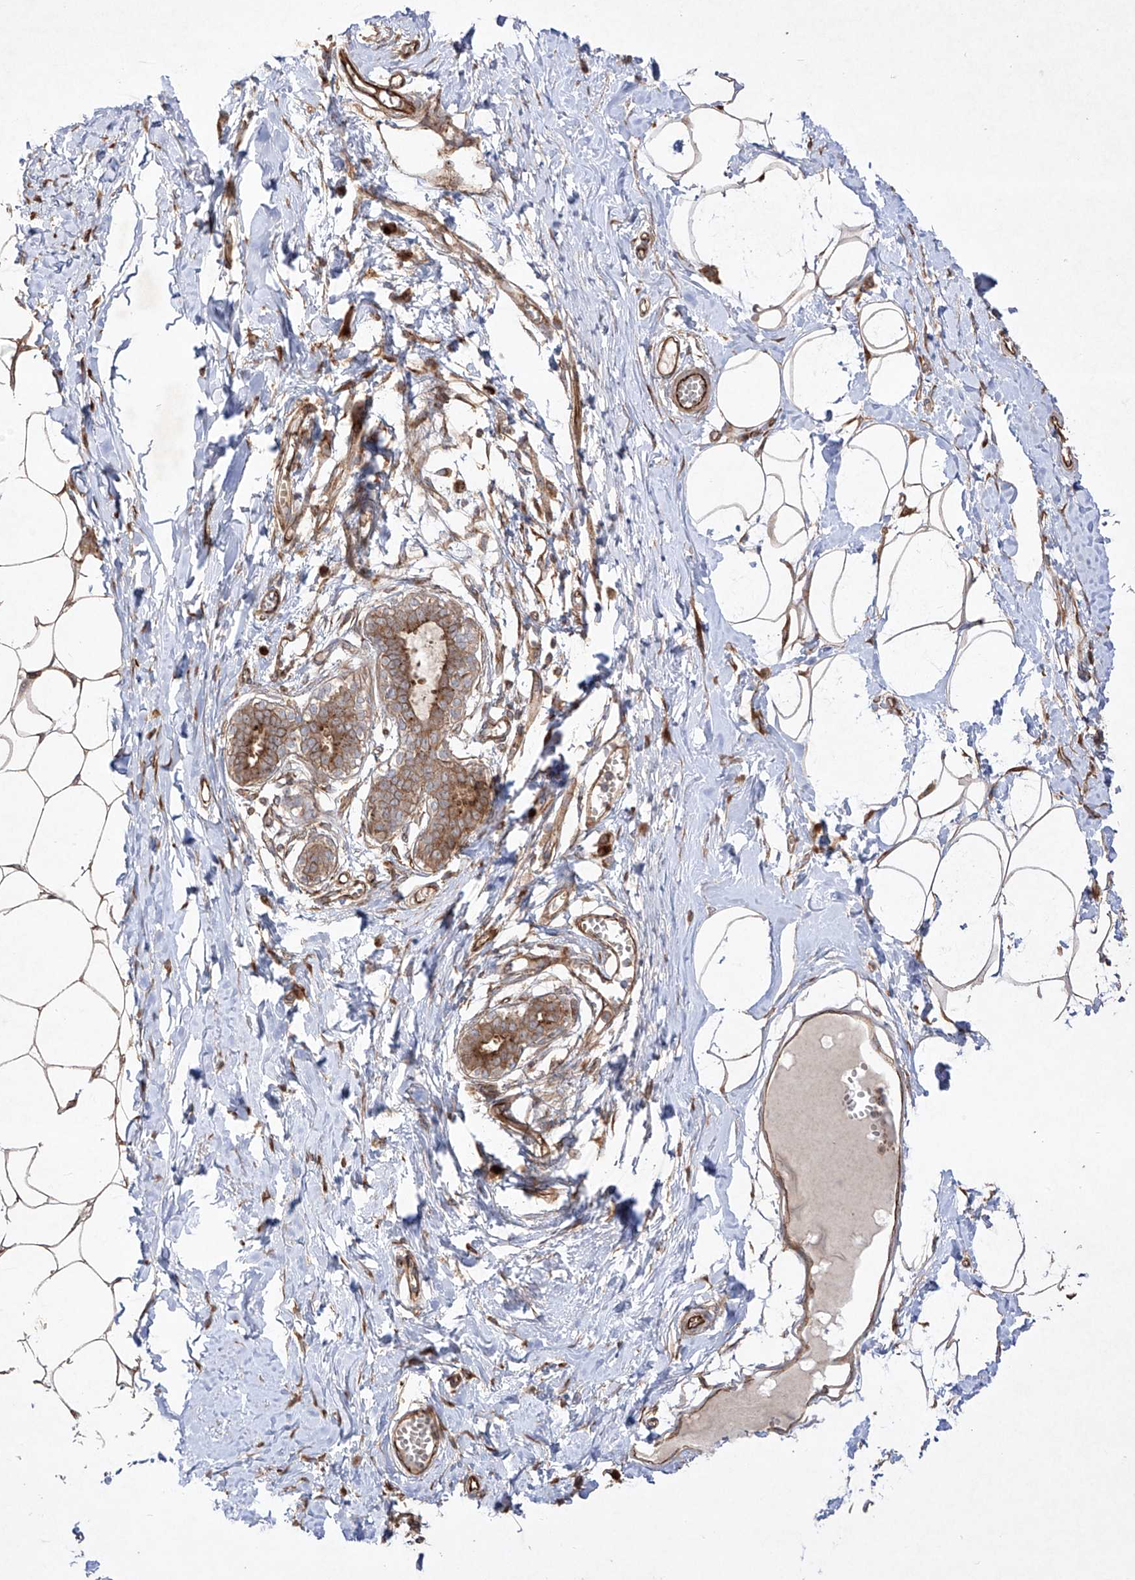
{"staining": {"intensity": "weak", "quantity": ">75%", "location": "cytoplasmic/membranous"}, "tissue": "breast", "cell_type": "Adipocytes", "image_type": "normal", "snomed": [{"axis": "morphology", "description": "Normal tissue, NOS"}, {"axis": "topography", "description": "Breast"}], "caption": "Immunohistochemical staining of benign human breast displays >75% levels of weak cytoplasmic/membranous protein positivity in approximately >75% of adipocytes.", "gene": "YKT6", "patient": {"sex": "female", "age": 27}}